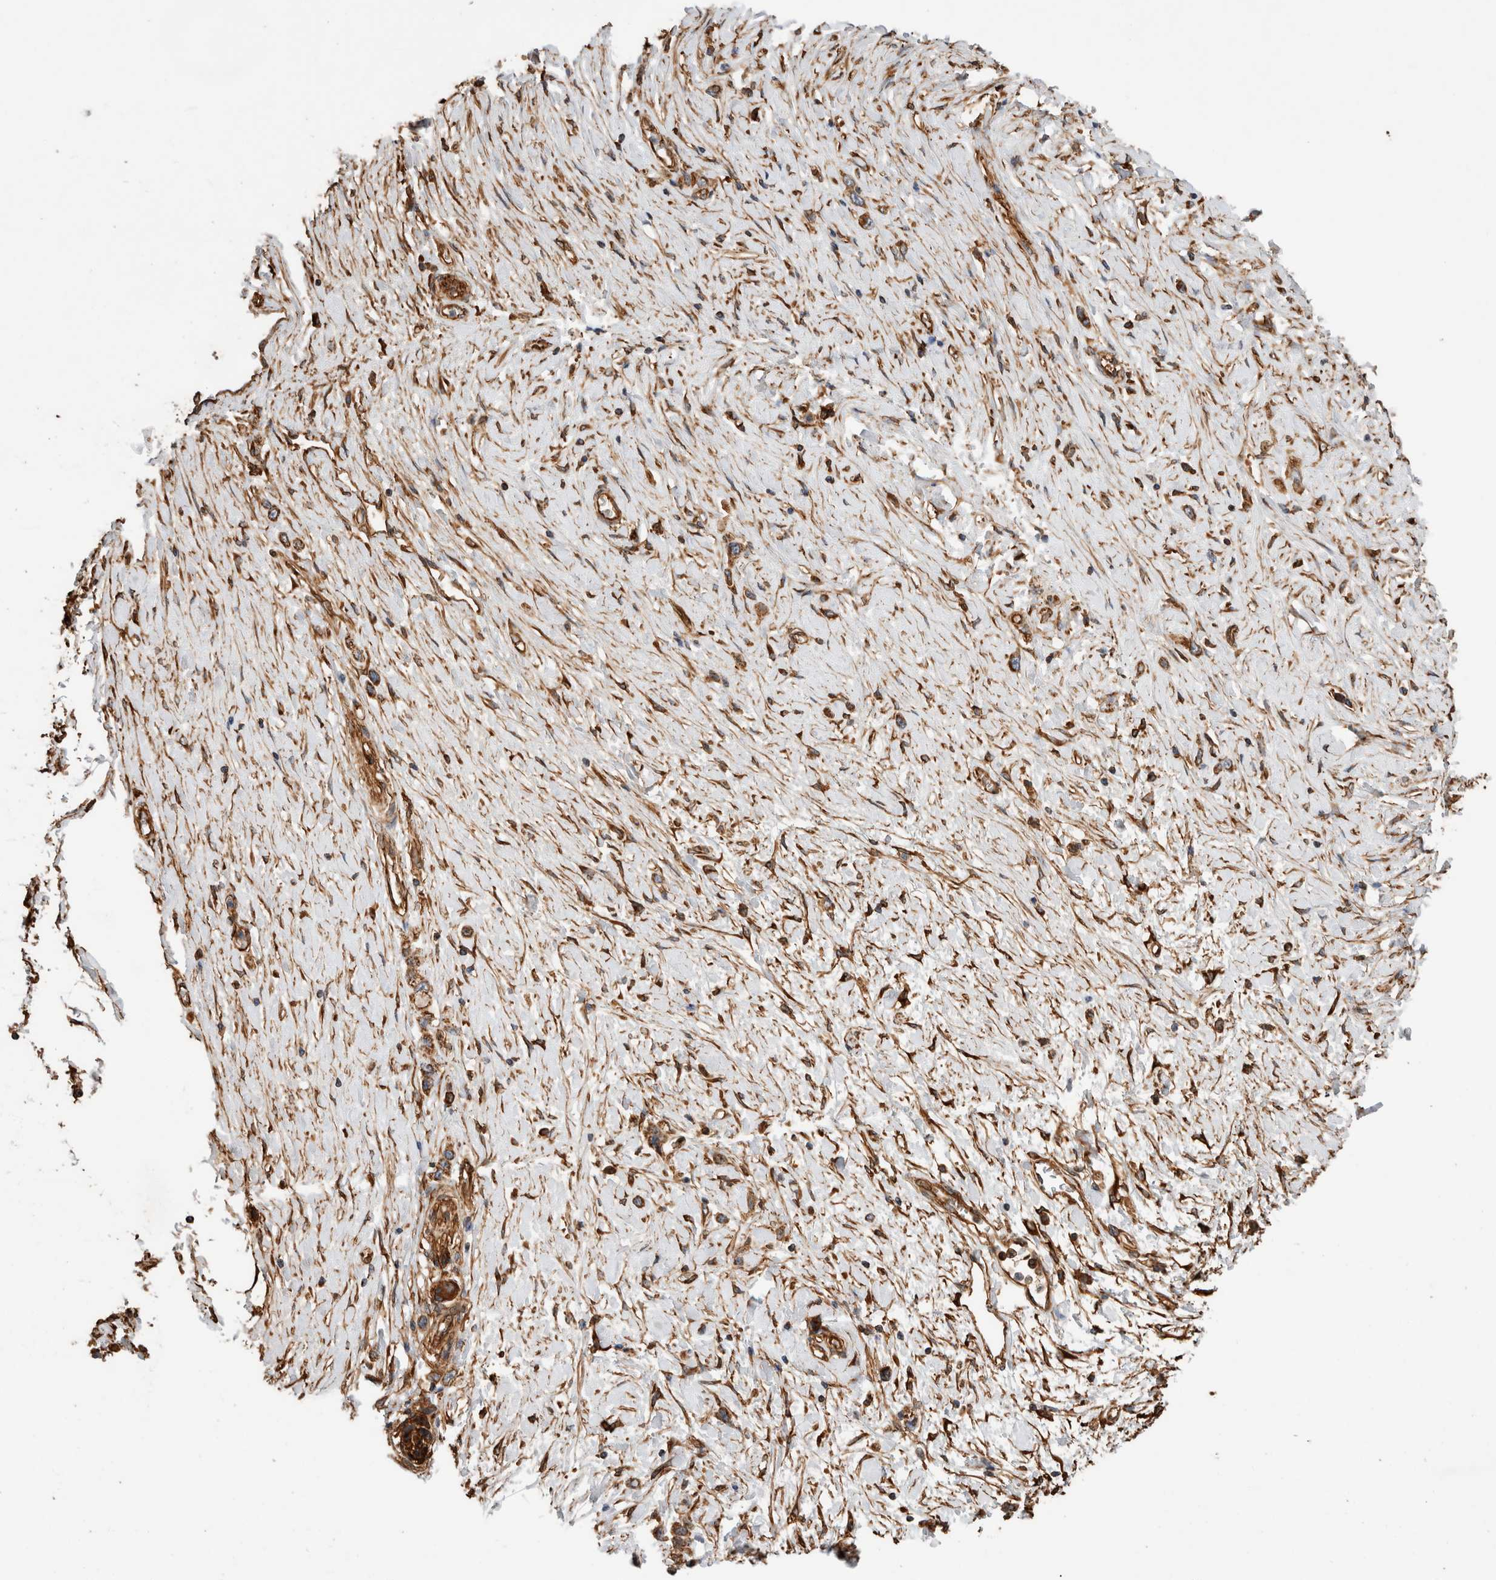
{"staining": {"intensity": "moderate", "quantity": ">75%", "location": "cytoplasmic/membranous"}, "tissue": "stomach cancer", "cell_type": "Tumor cells", "image_type": "cancer", "snomed": [{"axis": "morphology", "description": "Adenocarcinoma, NOS"}, {"axis": "topography", "description": "Stomach"}], "caption": "Stomach adenocarcinoma tissue shows moderate cytoplasmic/membranous expression in approximately >75% of tumor cells (DAB IHC with brightfield microscopy, high magnification).", "gene": "ZNF397", "patient": {"sex": "female", "age": 65}}